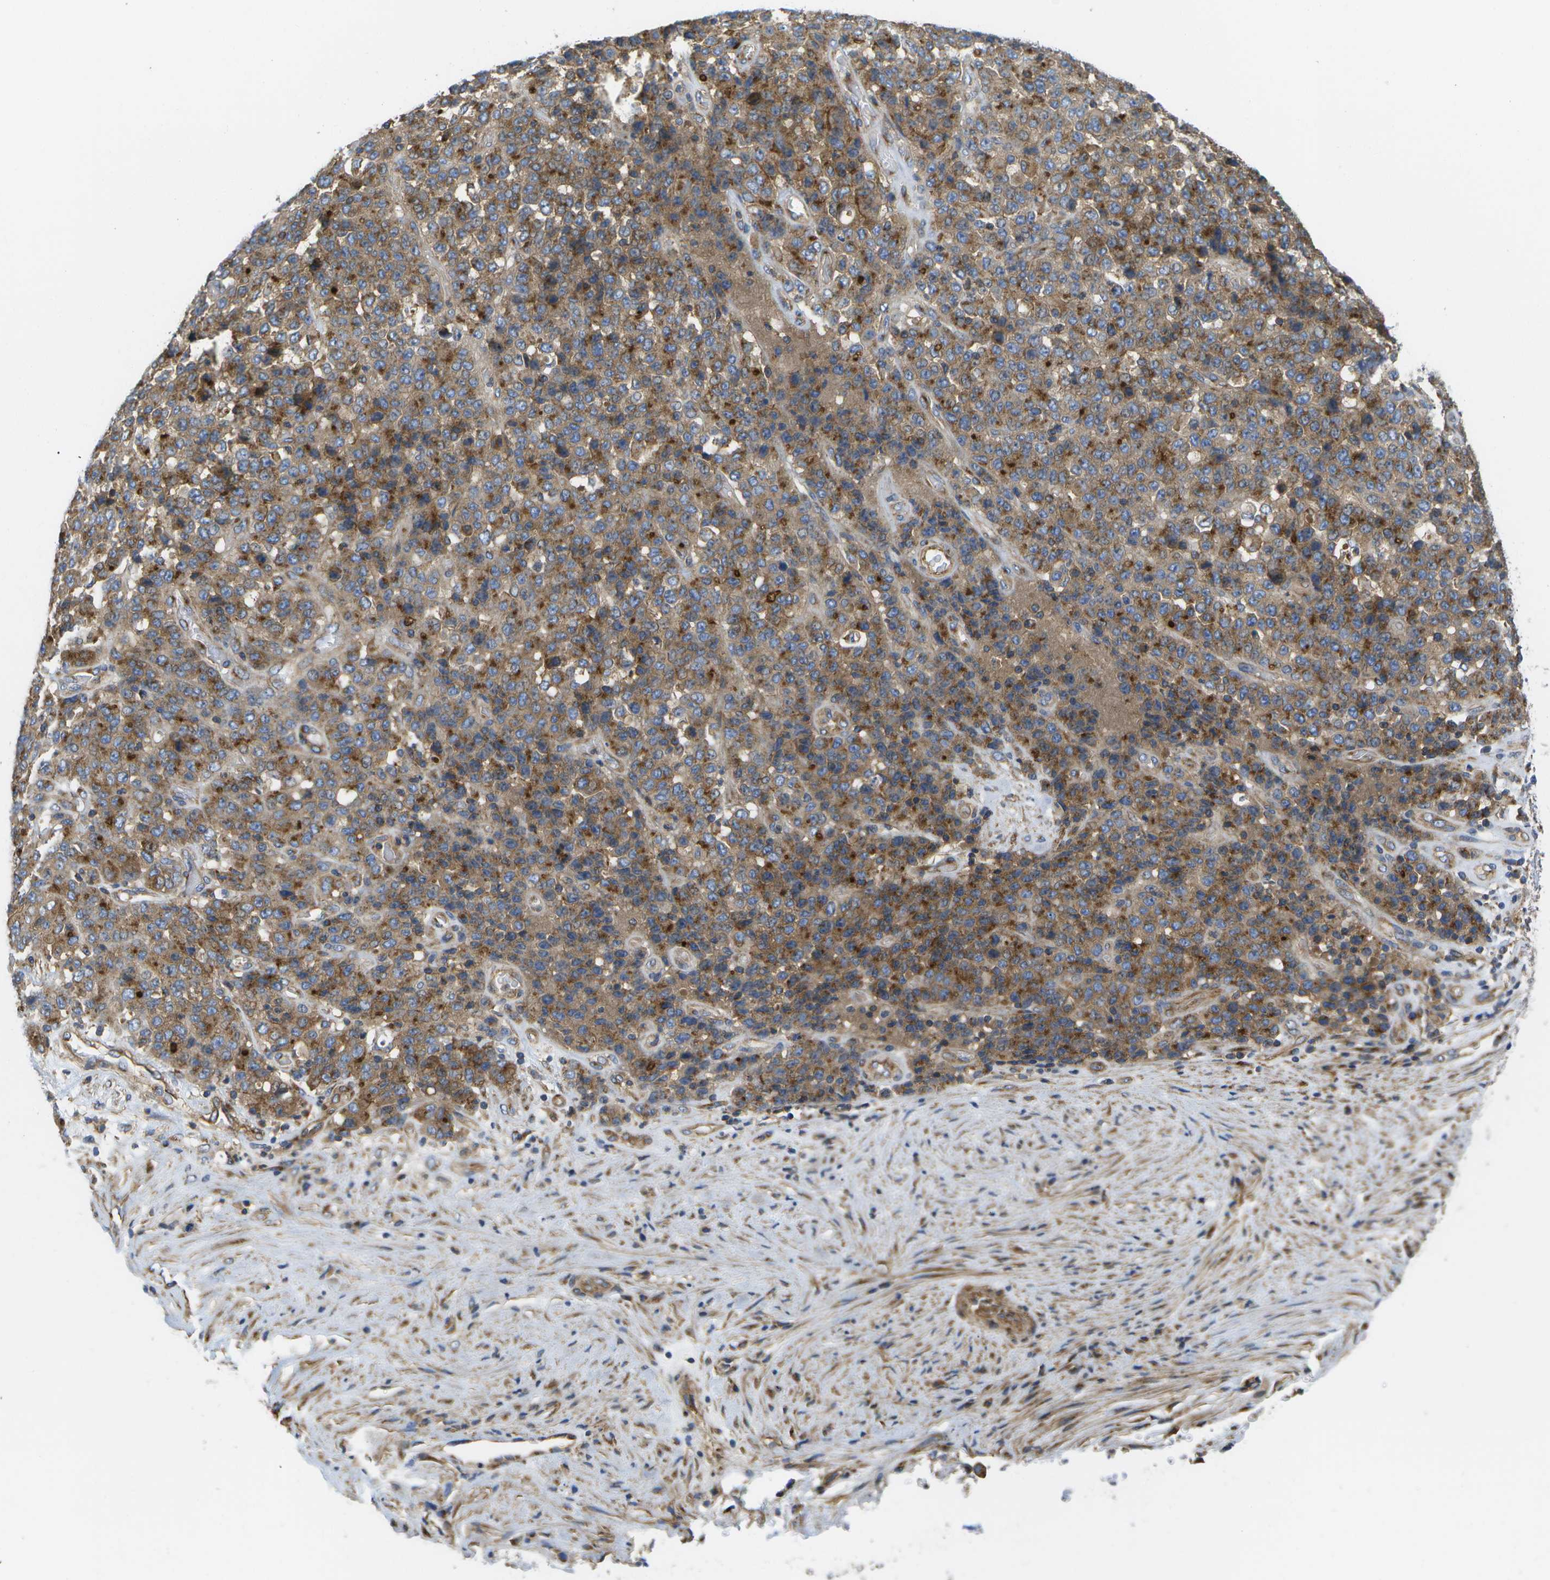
{"staining": {"intensity": "moderate", "quantity": ">75%", "location": "cytoplasmic/membranous"}, "tissue": "stomach cancer", "cell_type": "Tumor cells", "image_type": "cancer", "snomed": [{"axis": "morphology", "description": "Adenocarcinoma, NOS"}, {"axis": "topography", "description": "Stomach"}], "caption": "IHC (DAB) staining of stomach adenocarcinoma demonstrates moderate cytoplasmic/membranous protein expression in approximately >75% of tumor cells.", "gene": "BST2", "patient": {"sex": "female", "age": 73}}